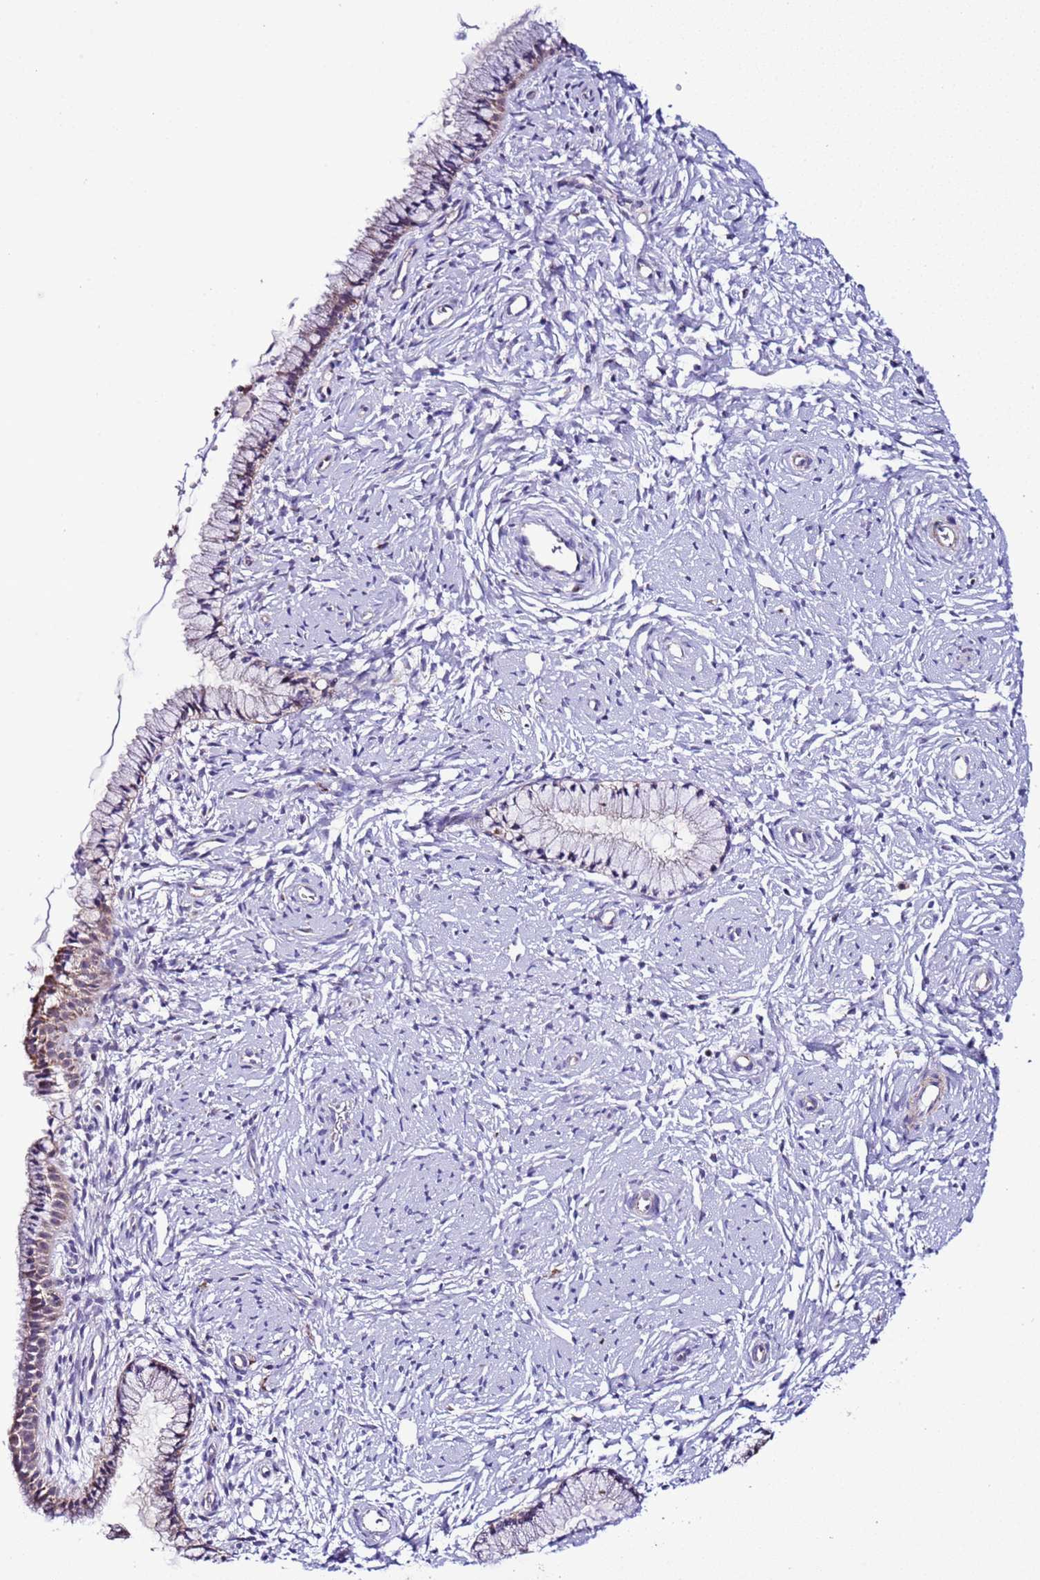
{"staining": {"intensity": "moderate", "quantity": "<25%", "location": "cytoplasmic/membranous"}, "tissue": "cervix", "cell_type": "Glandular cells", "image_type": "normal", "snomed": [{"axis": "morphology", "description": "Normal tissue, NOS"}, {"axis": "topography", "description": "Cervix"}], "caption": "Cervix stained with IHC demonstrates moderate cytoplasmic/membranous positivity in about <25% of glandular cells. Nuclei are stained in blue.", "gene": "UEVLD", "patient": {"sex": "female", "age": 33}}